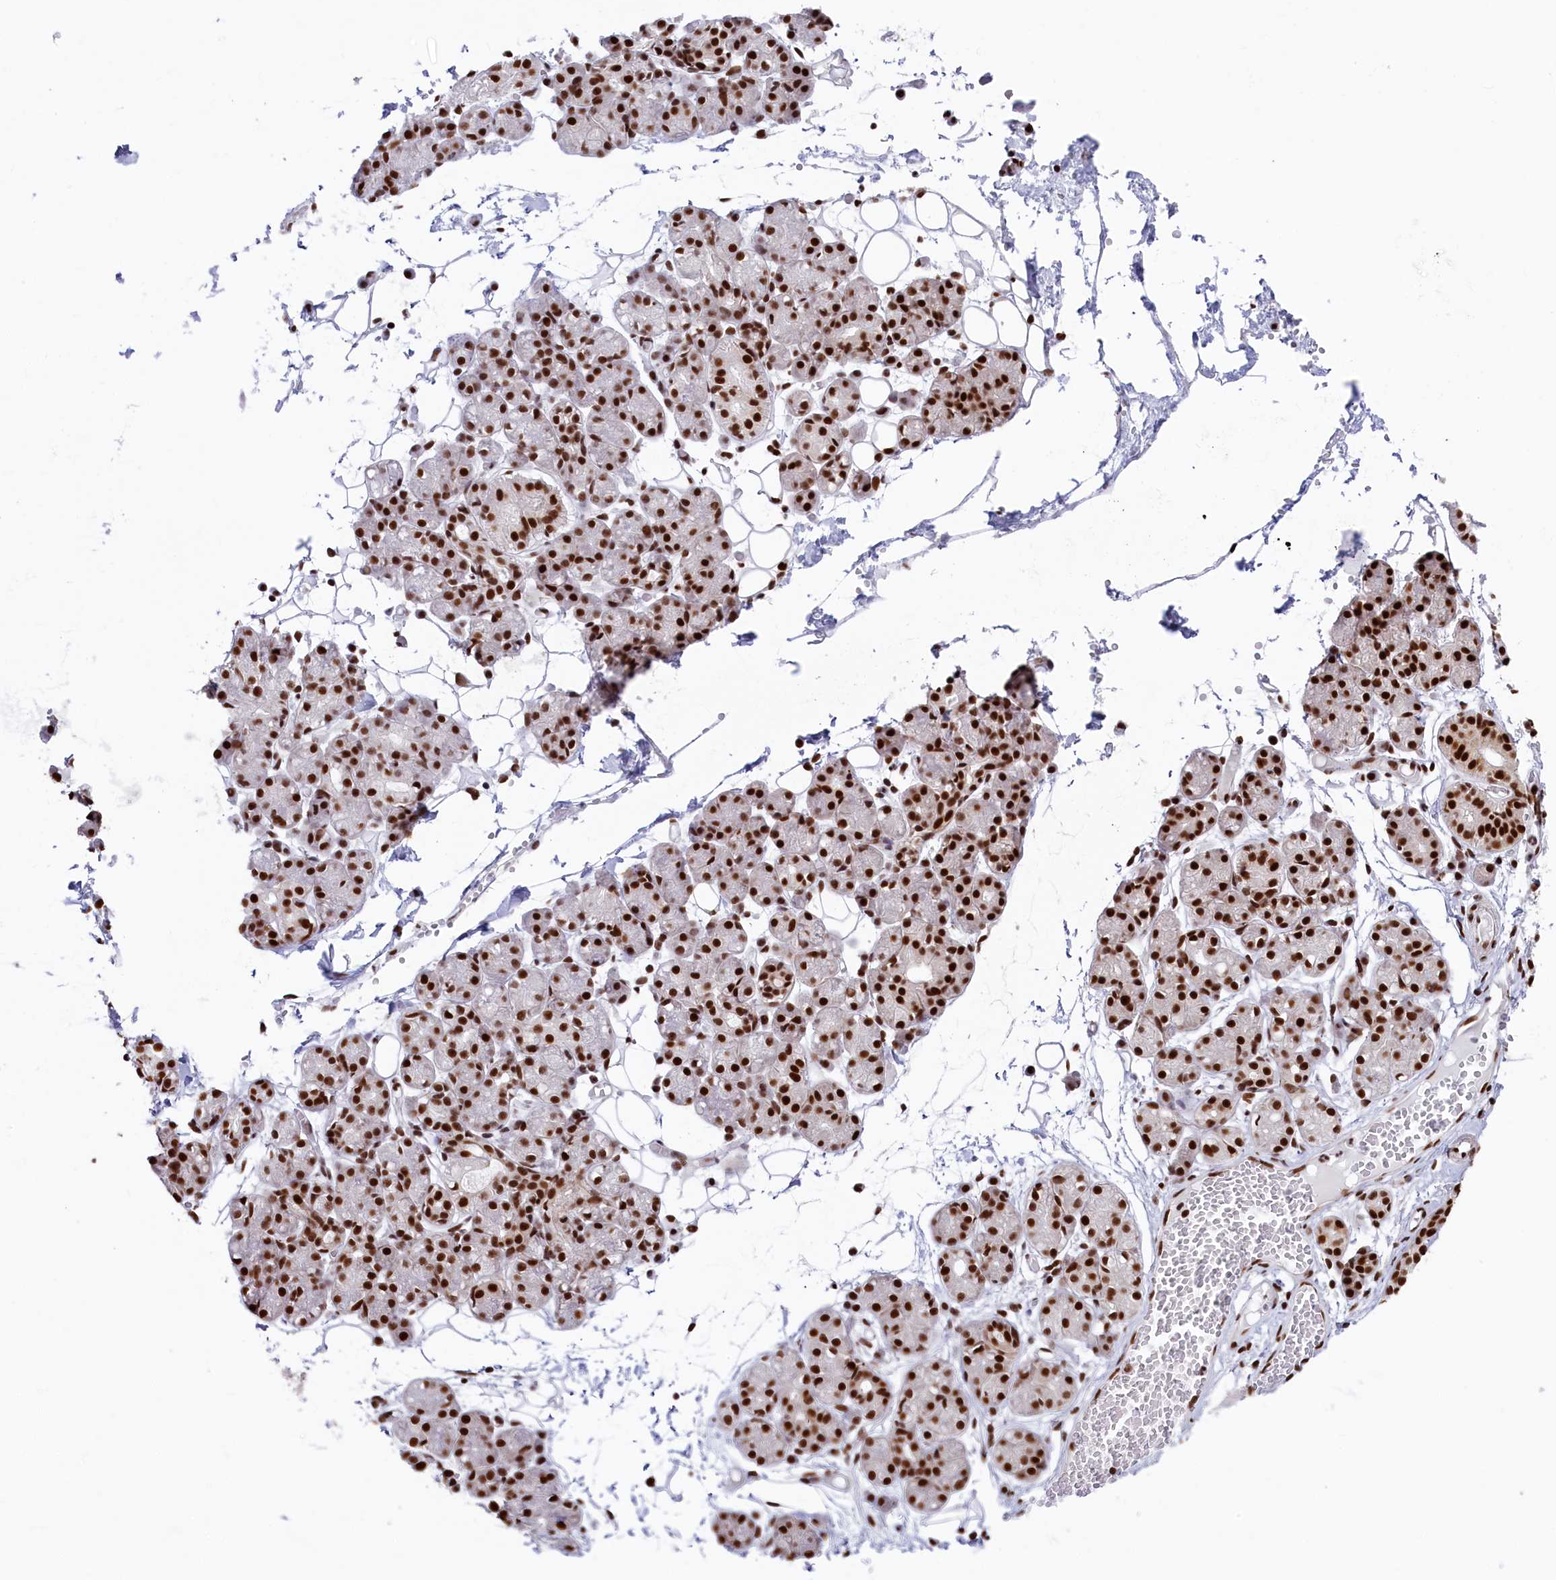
{"staining": {"intensity": "strong", "quantity": ">75%", "location": "nuclear"}, "tissue": "salivary gland", "cell_type": "Glandular cells", "image_type": "normal", "snomed": [{"axis": "morphology", "description": "Normal tissue, NOS"}, {"axis": "topography", "description": "Salivary gland"}], "caption": "A brown stain labels strong nuclear expression of a protein in glandular cells of benign human salivary gland.", "gene": "SNRNP70", "patient": {"sex": "male", "age": 63}}